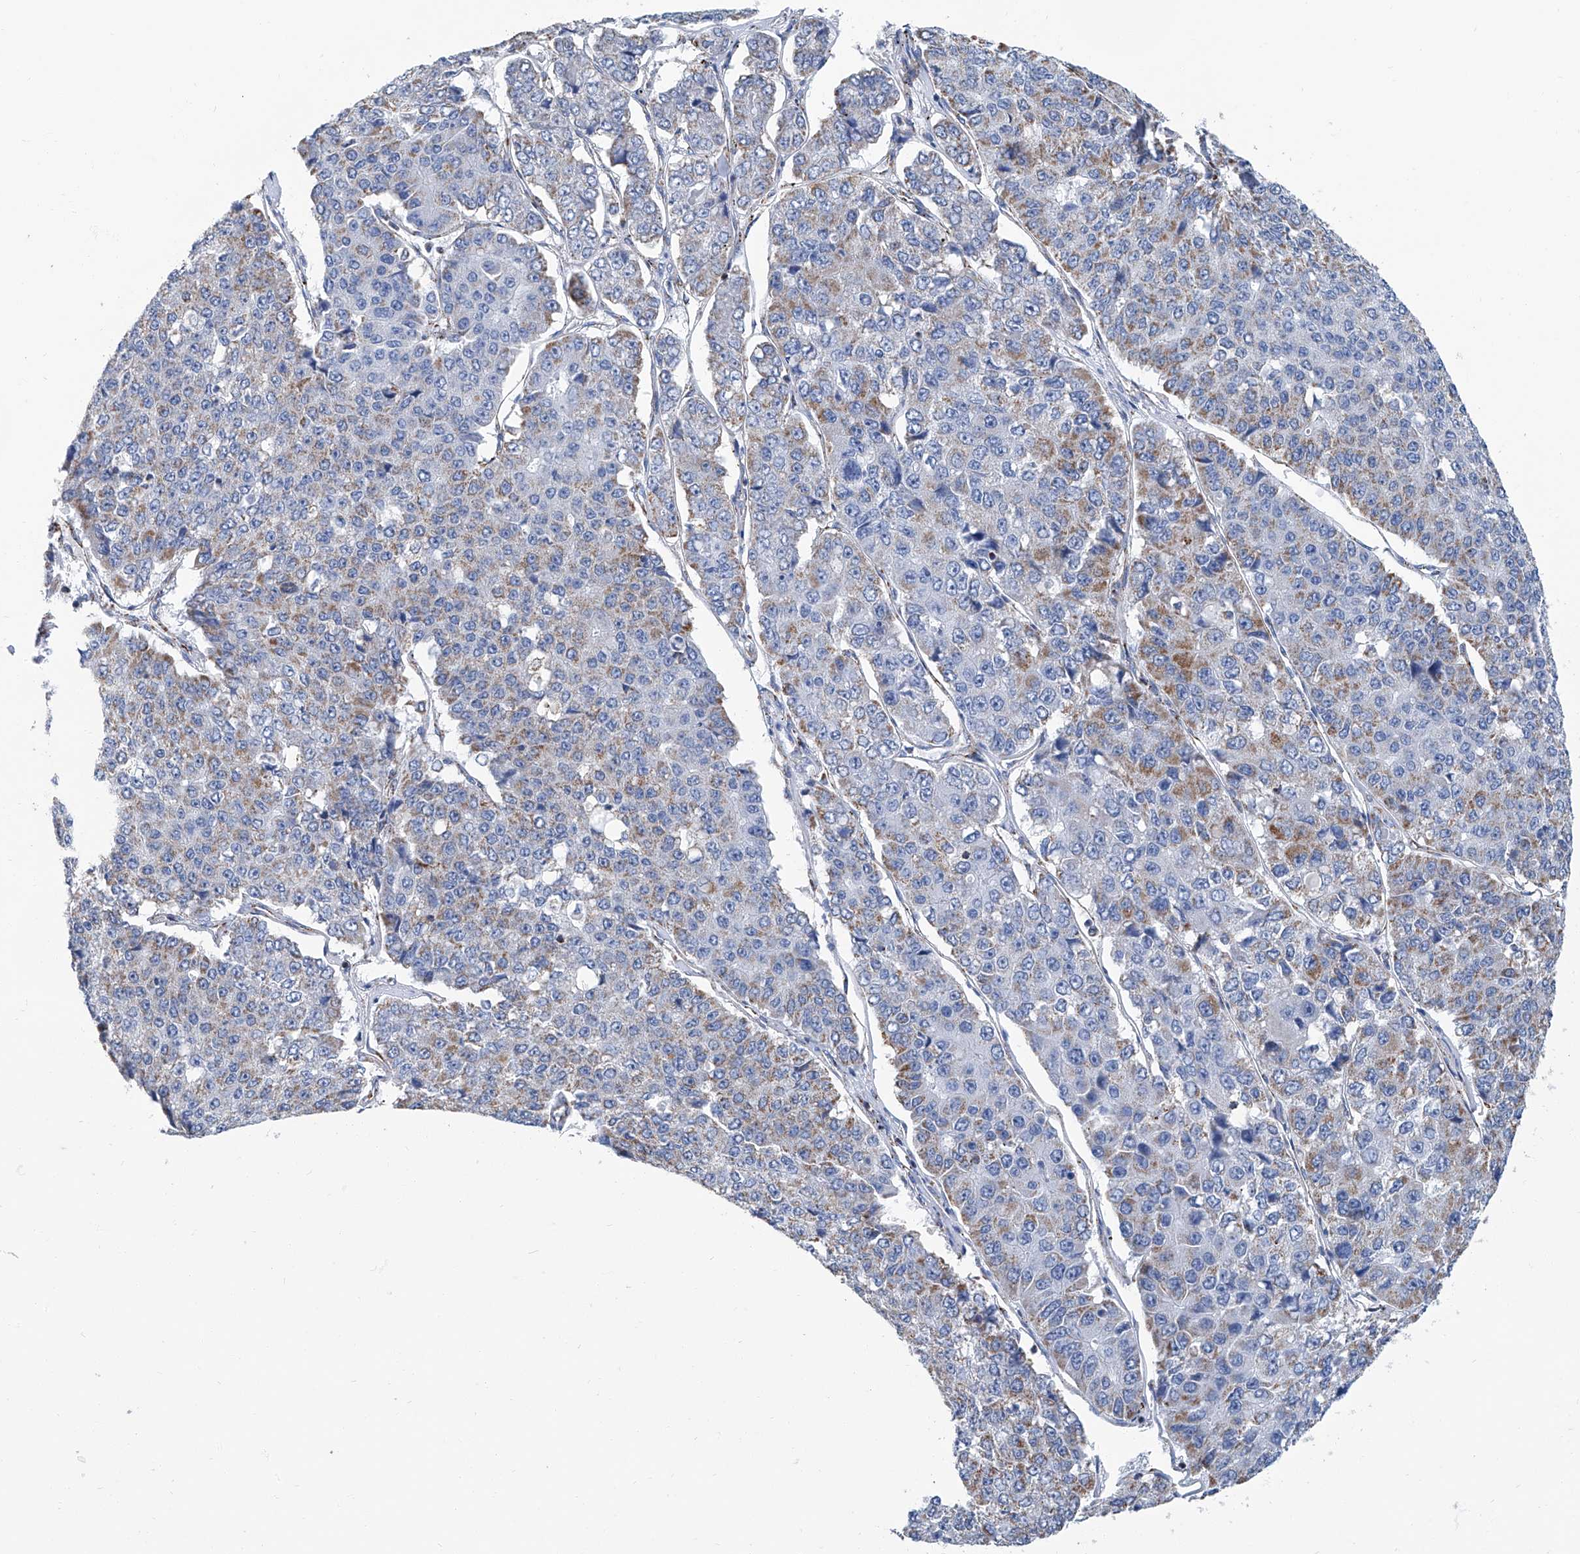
{"staining": {"intensity": "moderate", "quantity": "<25%", "location": "cytoplasmic/membranous"}, "tissue": "pancreatic cancer", "cell_type": "Tumor cells", "image_type": "cancer", "snomed": [{"axis": "morphology", "description": "Adenocarcinoma, NOS"}, {"axis": "topography", "description": "Pancreas"}], "caption": "The image reveals staining of pancreatic cancer, revealing moderate cytoplasmic/membranous protein expression (brown color) within tumor cells. (DAB = brown stain, brightfield microscopy at high magnification).", "gene": "MT-ND1", "patient": {"sex": "male", "age": 50}}